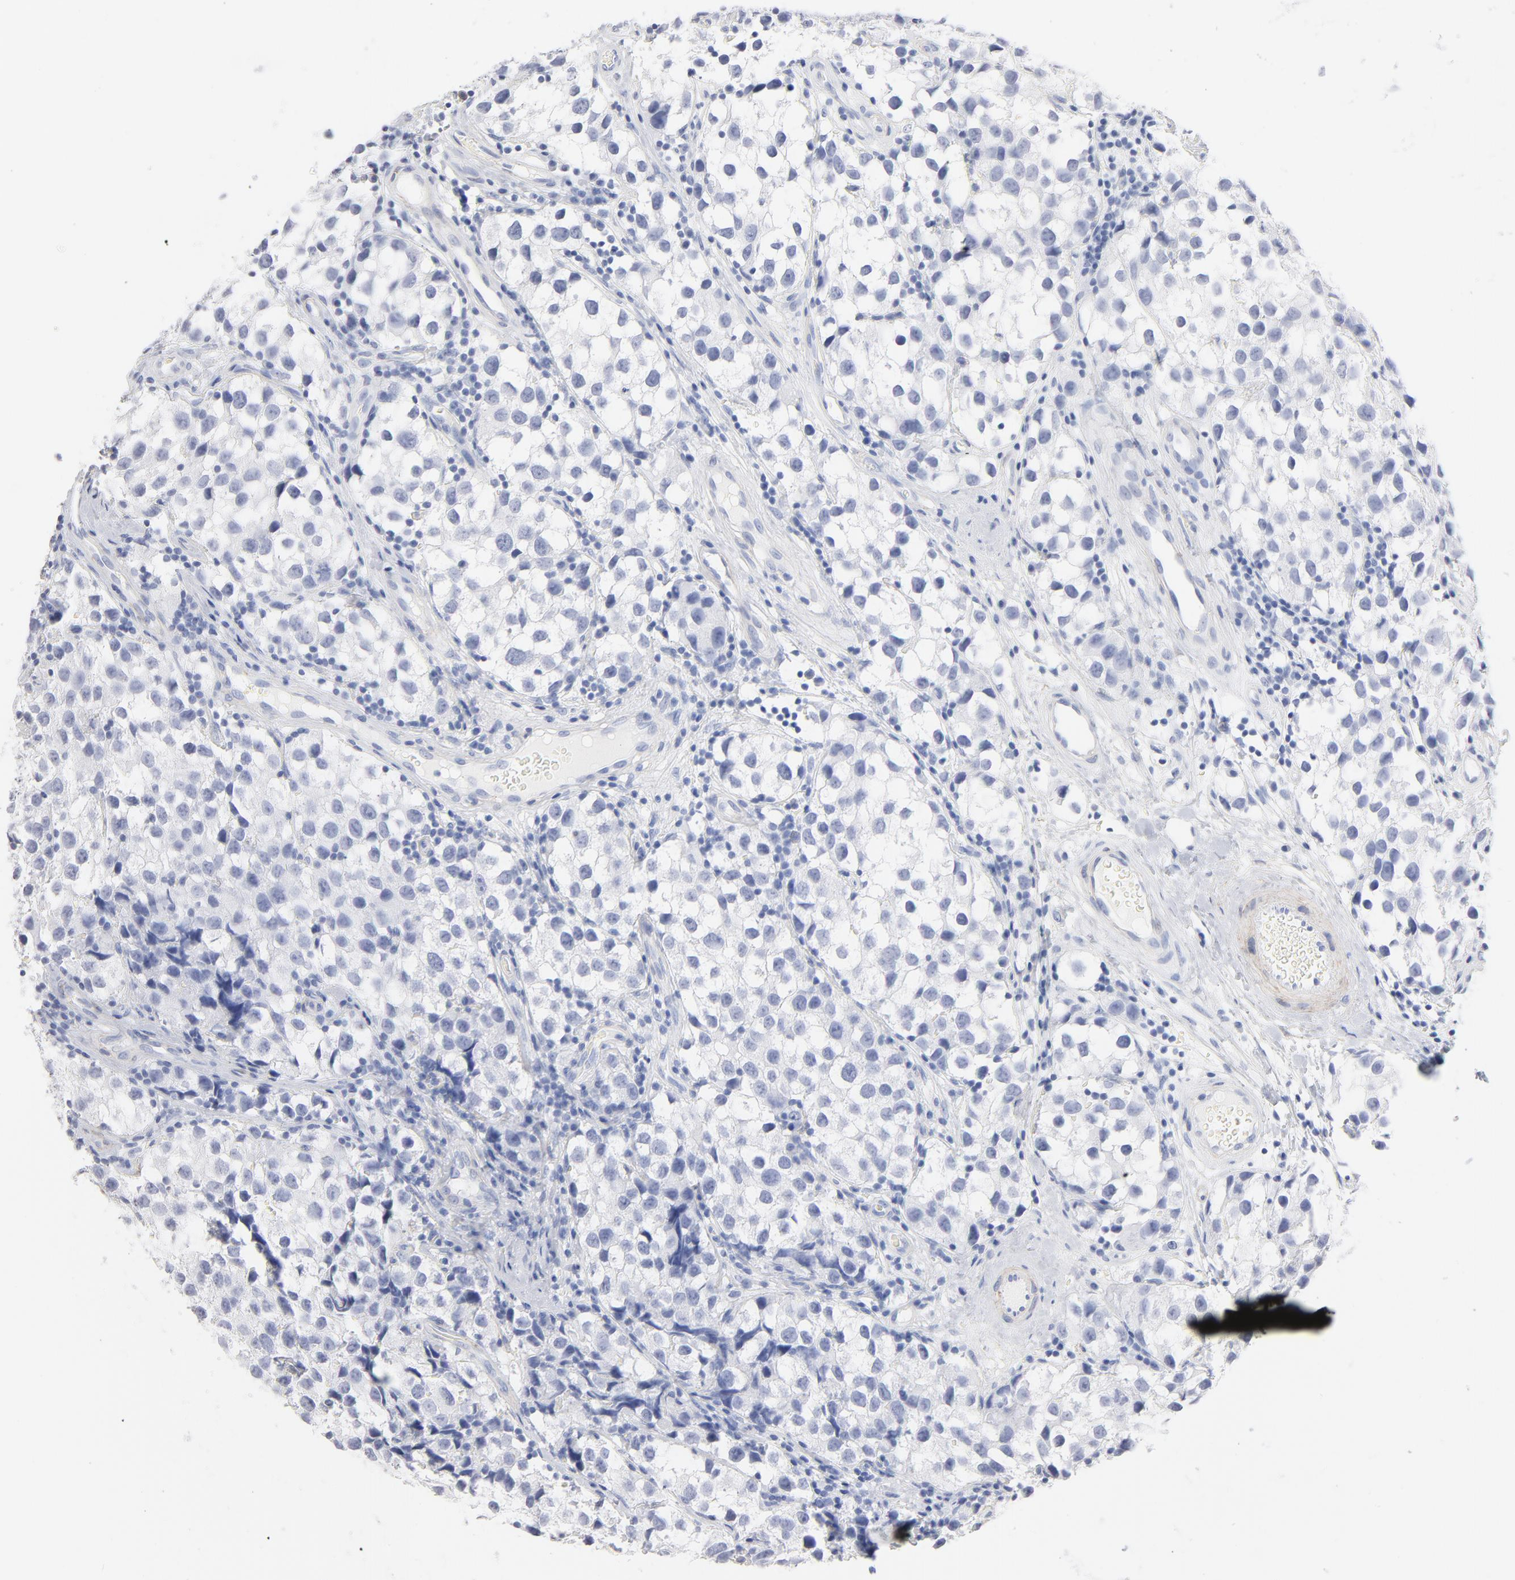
{"staining": {"intensity": "negative", "quantity": "none", "location": "none"}, "tissue": "testis cancer", "cell_type": "Tumor cells", "image_type": "cancer", "snomed": [{"axis": "morphology", "description": "Seminoma, NOS"}, {"axis": "topography", "description": "Testis"}], "caption": "This is an IHC photomicrograph of testis cancer (seminoma). There is no expression in tumor cells.", "gene": "AGTR1", "patient": {"sex": "male", "age": 39}}